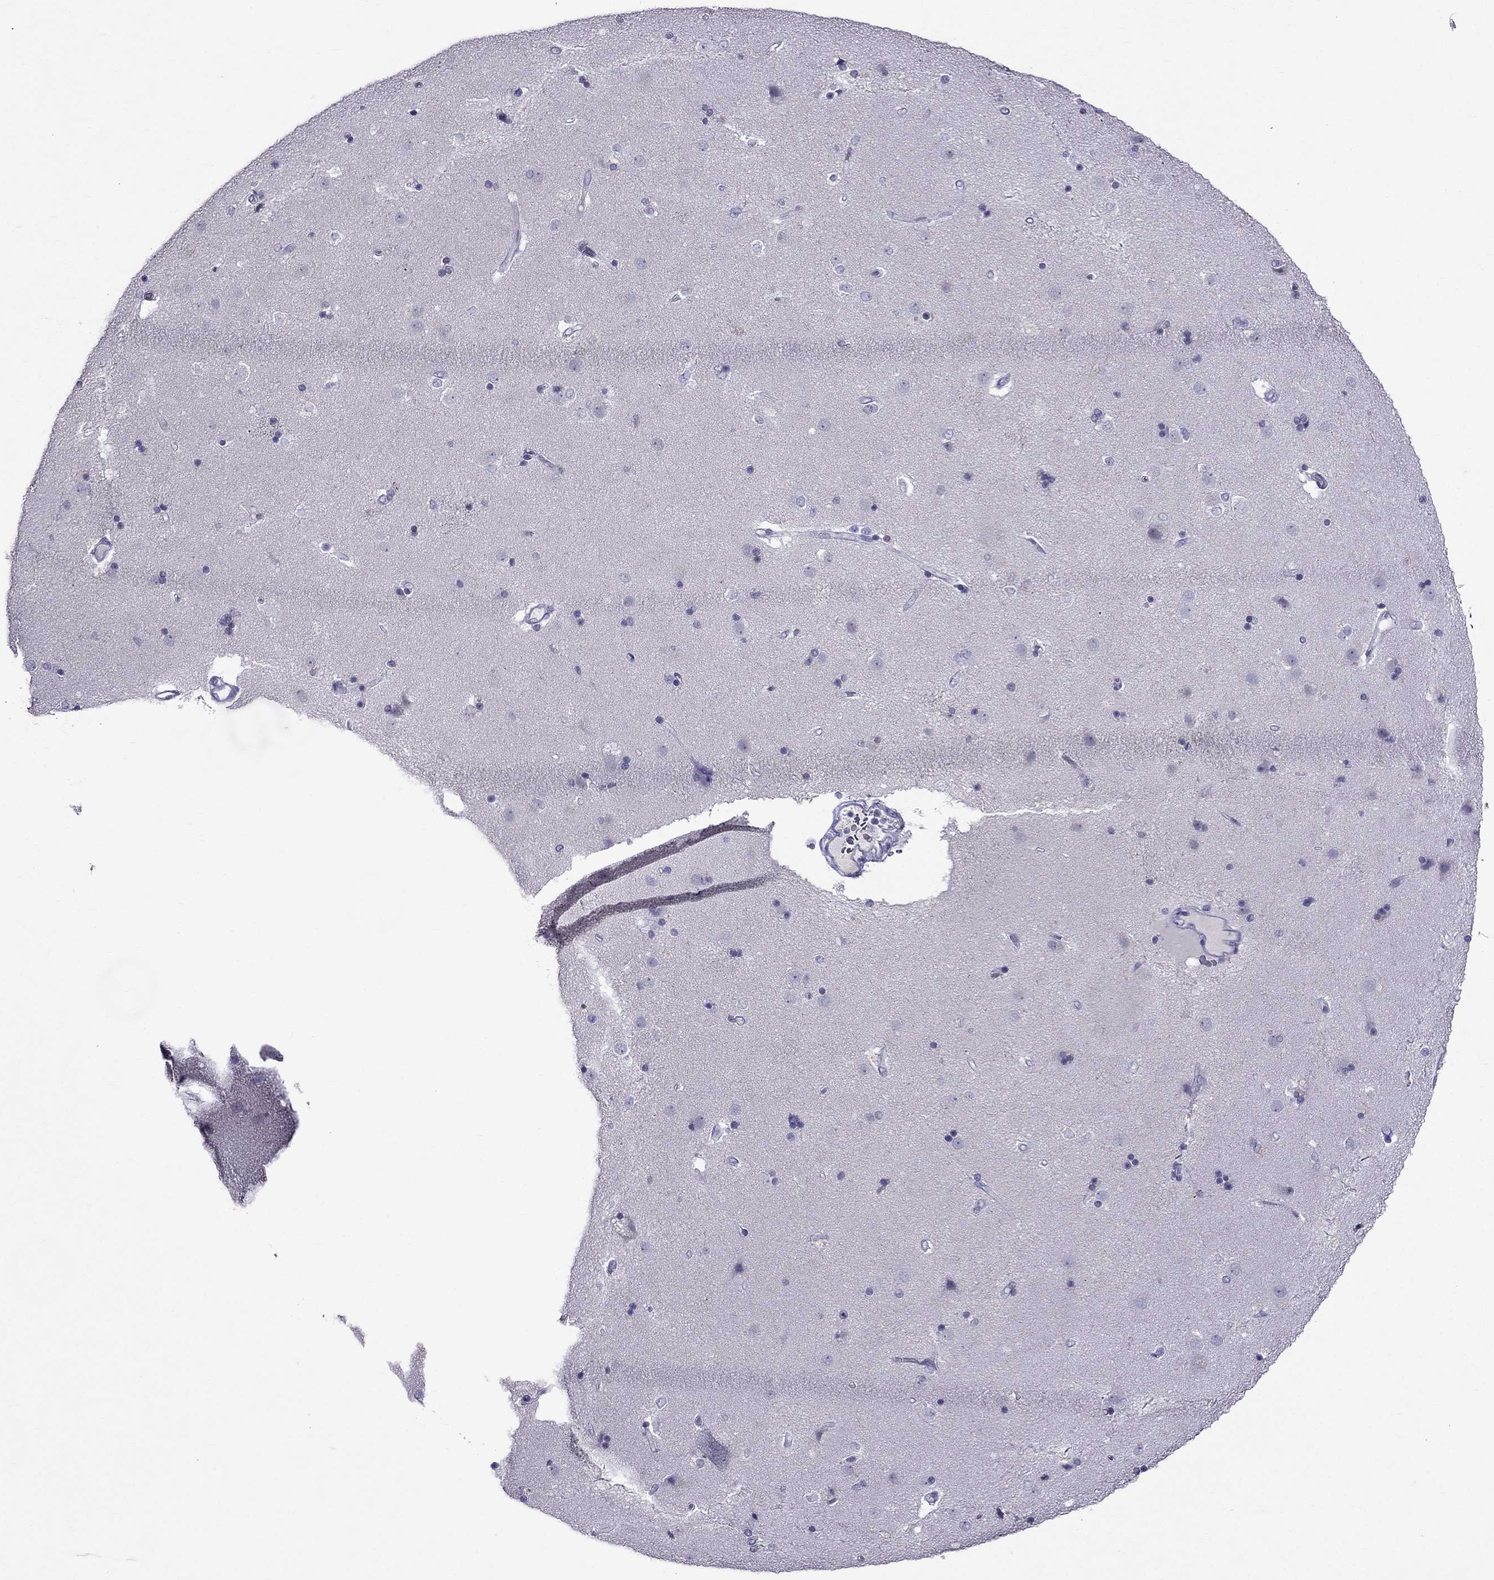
{"staining": {"intensity": "negative", "quantity": "none", "location": "none"}, "tissue": "caudate", "cell_type": "Glial cells", "image_type": "normal", "snomed": [{"axis": "morphology", "description": "Normal tissue, NOS"}, {"axis": "topography", "description": "Lateral ventricle wall"}], "caption": "IHC micrograph of normal caudate: caudate stained with DAB displays no significant protein positivity in glial cells. (Brightfield microscopy of DAB (3,3'-diaminobenzidine) immunohistochemistry at high magnification).", "gene": "ZNF541", "patient": {"sex": "female", "age": 71}}